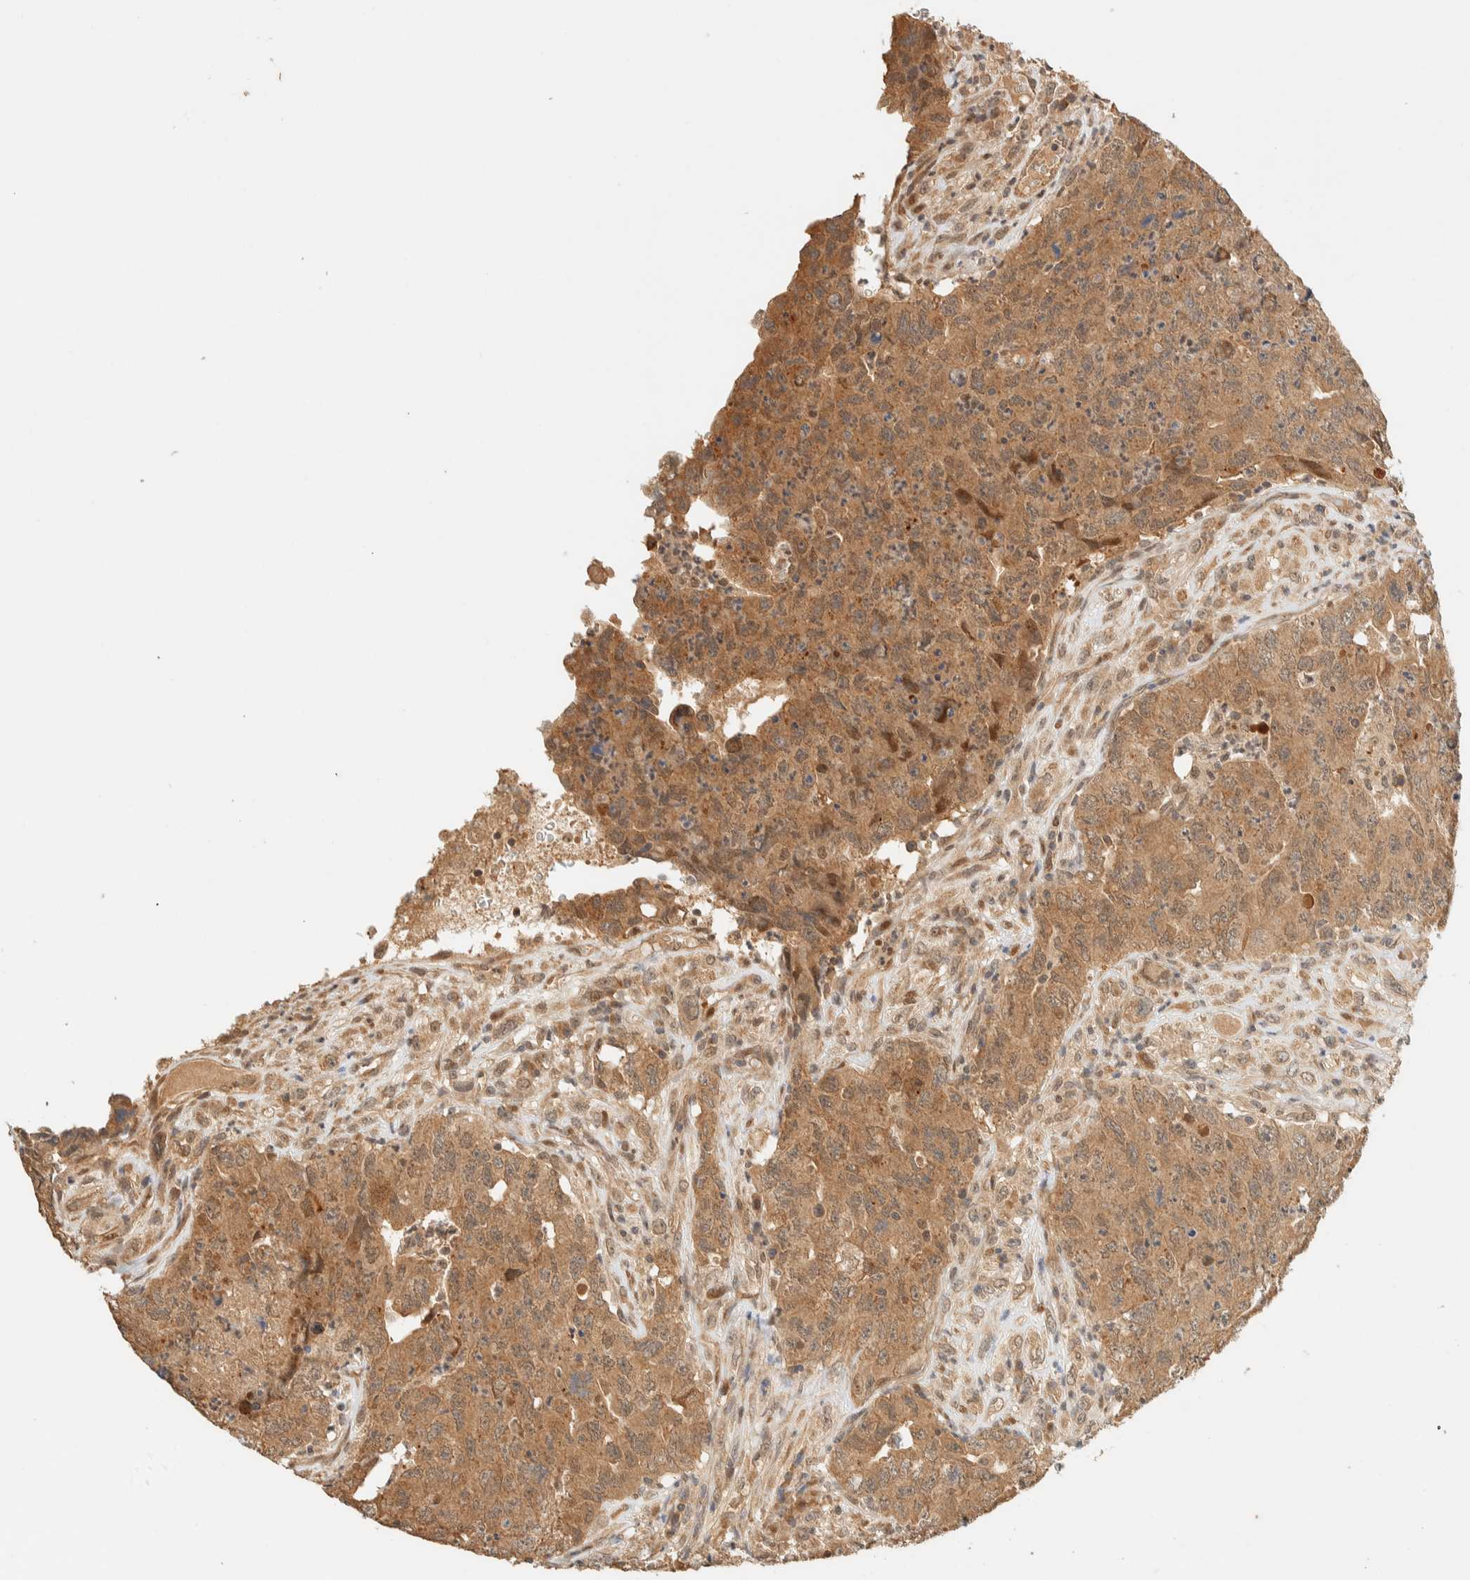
{"staining": {"intensity": "moderate", "quantity": ">75%", "location": "cytoplasmic/membranous"}, "tissue": "testis cancer", "cell_type": "Tumor cells", "image_type": "cancer", "snomed": [{"axis": "morphology", "description": "Carcinoma, Embryonal, NOS"}, {"axis": "topography", "description": "Testis"}], "caption": "Brown immunohistochemical staining in embryonal carcinoma (testis) shows moderate cytoplasmic/membranous expression in approximately >75% of tumor cells. The protein is stained brown, and the nuclei are stained in blue (DAB IHC with brightfield microscopy, high magnification).", "gene": "ZBTB34", "patient": {"sex": "male", "age": 32}}